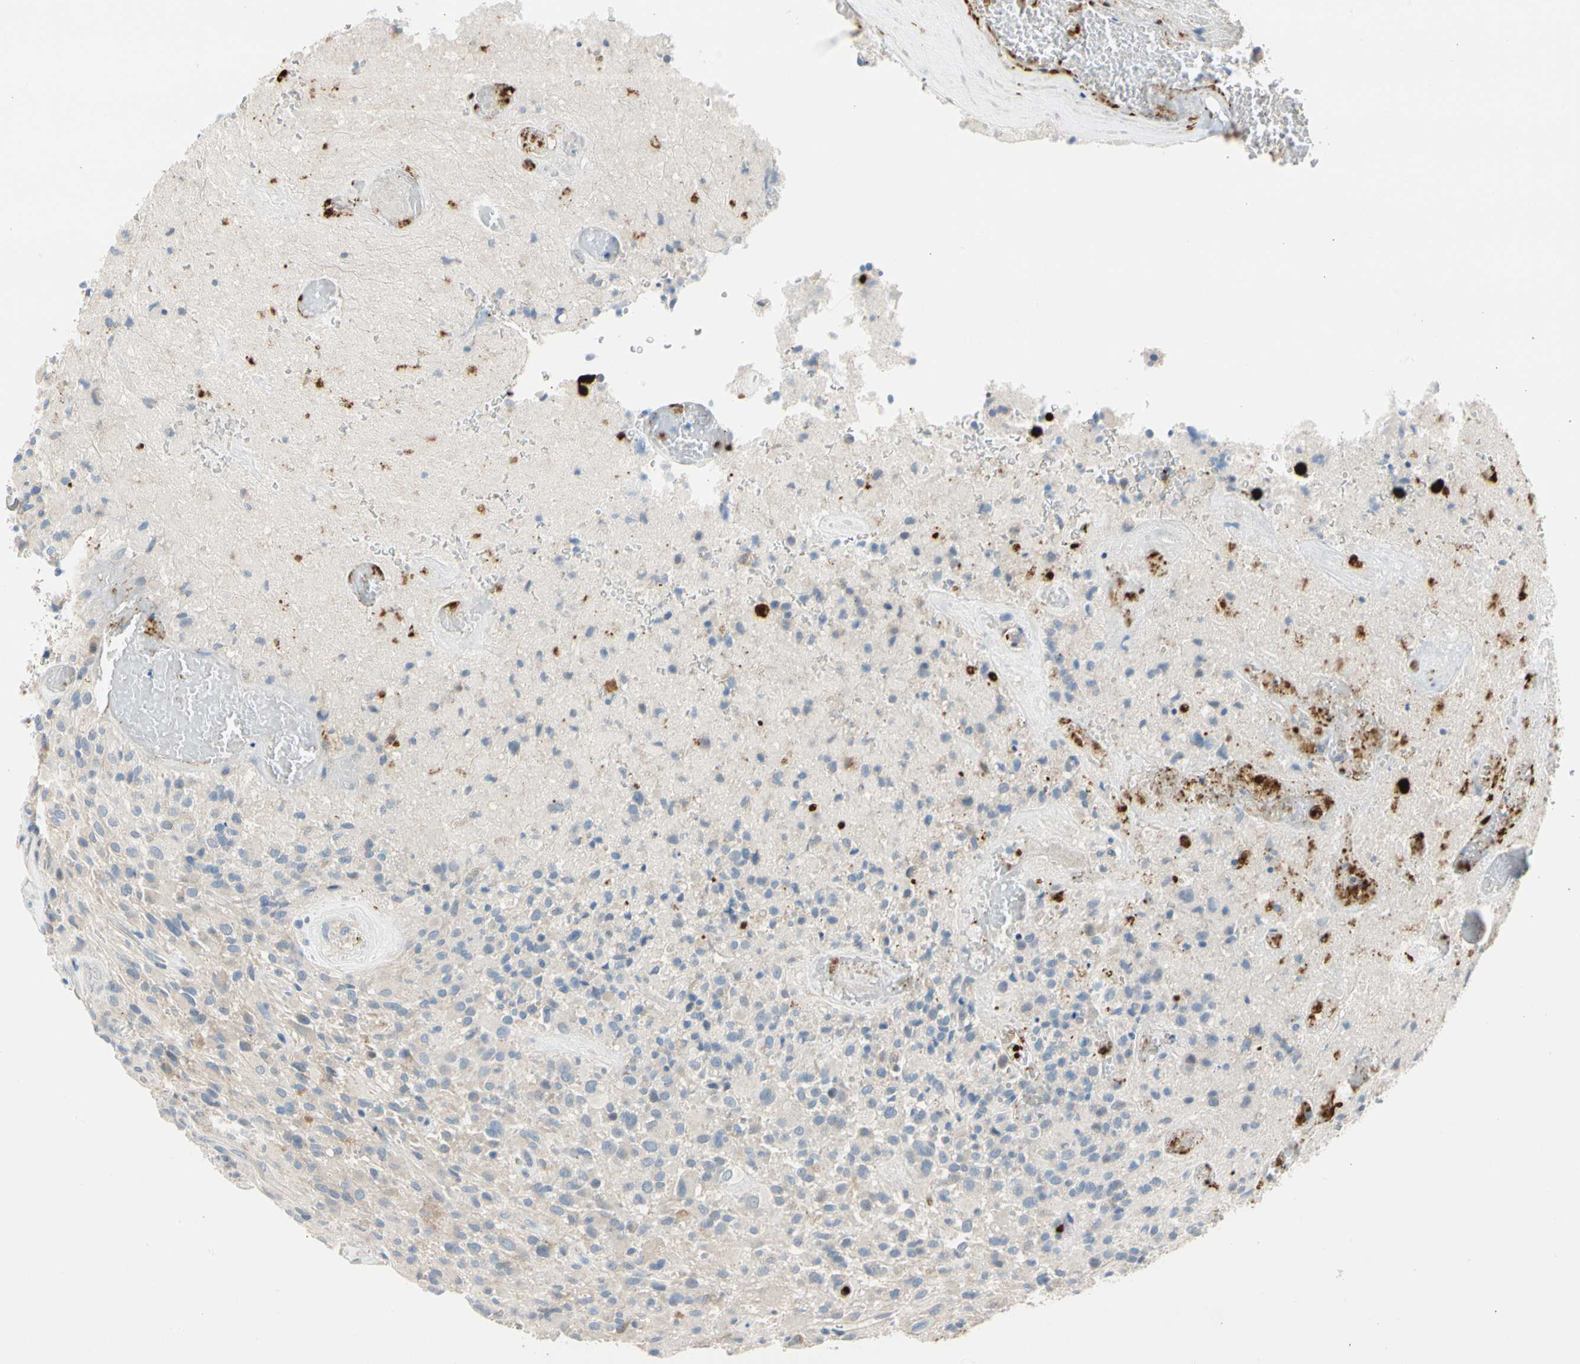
{"staining": {"intensity": "weak", "quantity": "25%-75%", "location": "cytoplasmic/membranous"}, "tissue": "glioma", "cell_type": "Tumor cells", "image_type": "cancer", "snomed": [{"axis": "morphology", "description": "Glioma, malignant, High grade"}, {"axis": "topography", "description": "Brain"}], "caption": "Weak cytoplasmic/membranous staining for a protein is present in about 25%-75% of tumor cells of glioma using immunohistochemistry (IHC).", "gene": "TRAF5", "patient": {"sex": "male", "age": 71}}